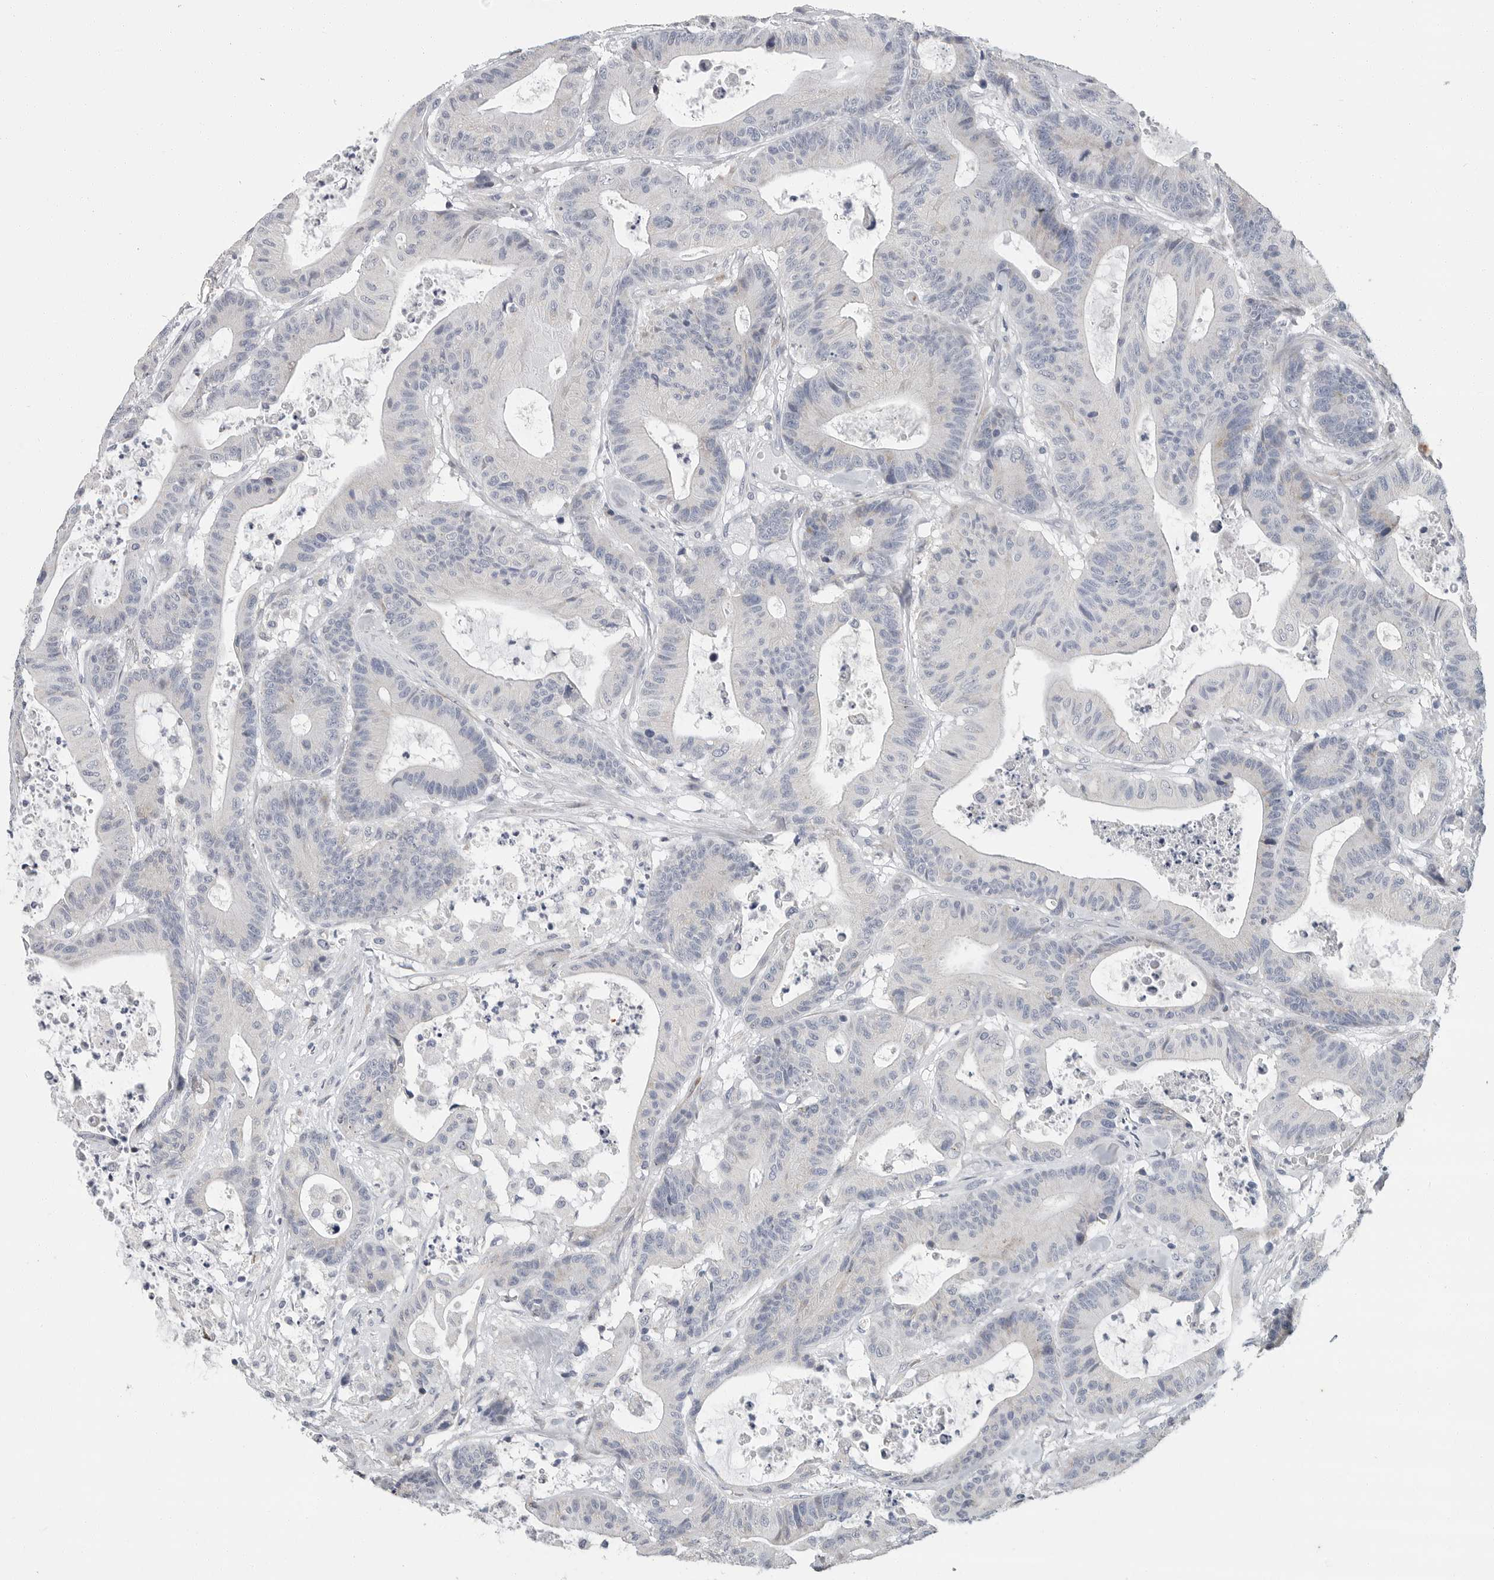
{"staining": {"intensity": "negative", "quantity": "none", "location": "none"}, "tissue": "colorectal cancer", "cell_type": "Tumor cells", "image_type": "cancer", "snomed": [{"axis": "morphology", "description": "Adenocarcinoma, NOS"}, {"axis": "topography", "description": "Colon"}], "caption": "Colorectal cancer (adenocarcinoma) stained for a protein using immunohistochemistry displays no staining tumor cells.", "gene": "PLN", "patient": {"sex": "female", "age": 84}}